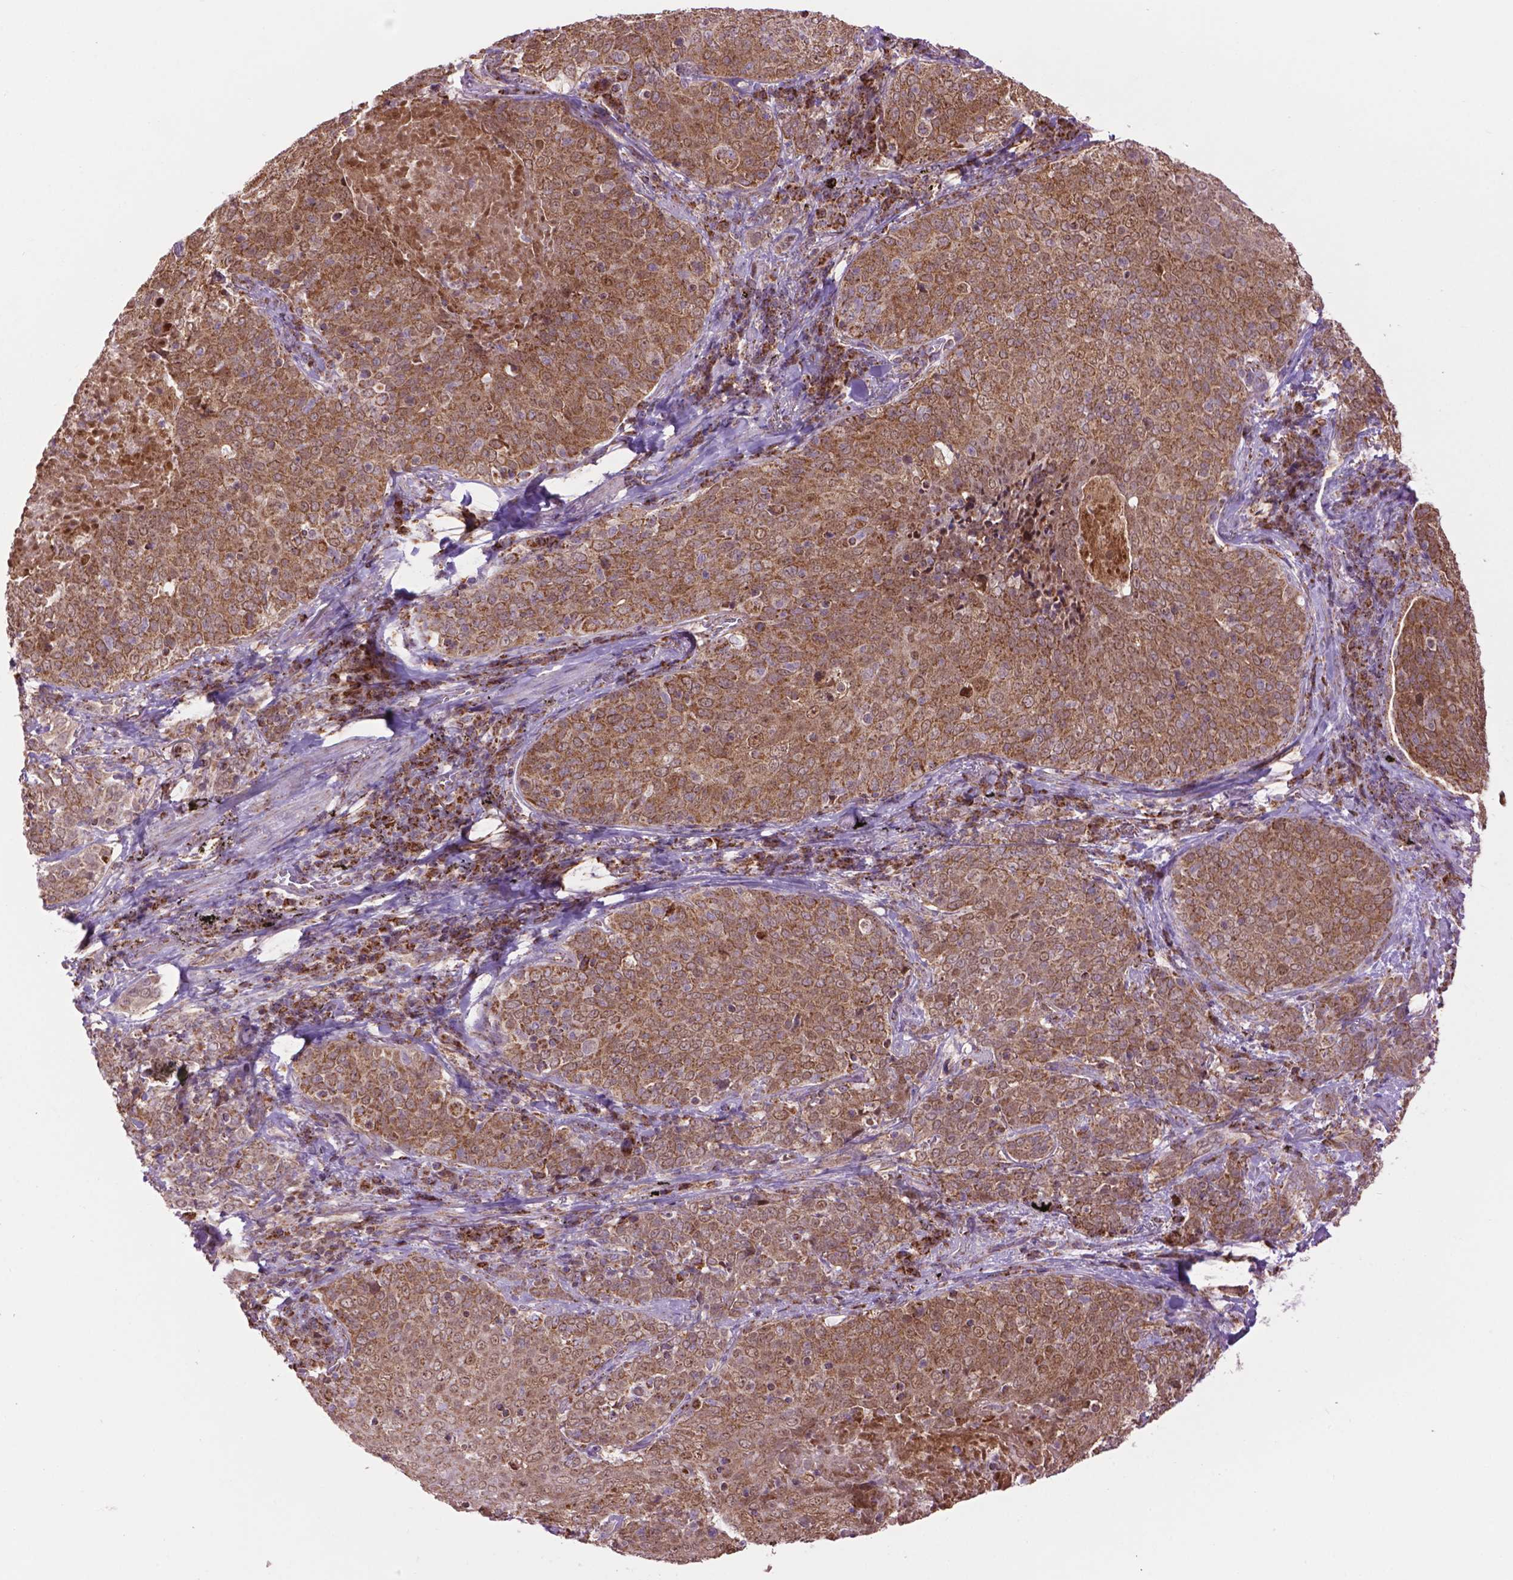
{"staining": {"intensity": "moderate", "quantity": ">75%", "location": "cytoplasmic/membranous"}, "tissue": "lung cancer", "cell_type": "Tumor cells", "image_type": "cancer", "snomed": [{"axis": "morphology", "description": "Squamous cell carcinoma, NOS"}, {"axis": "topography", "description": "Lung"}], "caption": "DAB (3,3'-diaminobenzidine) immunohistochemical staining of lung squamous cell carcinoma demonstrates moderate cytoplasmic/membranous protein positivity in approximately >75% of tumor cells.", "gene": "PYCR3", "patient": {"sex": "male", "age": 82}}